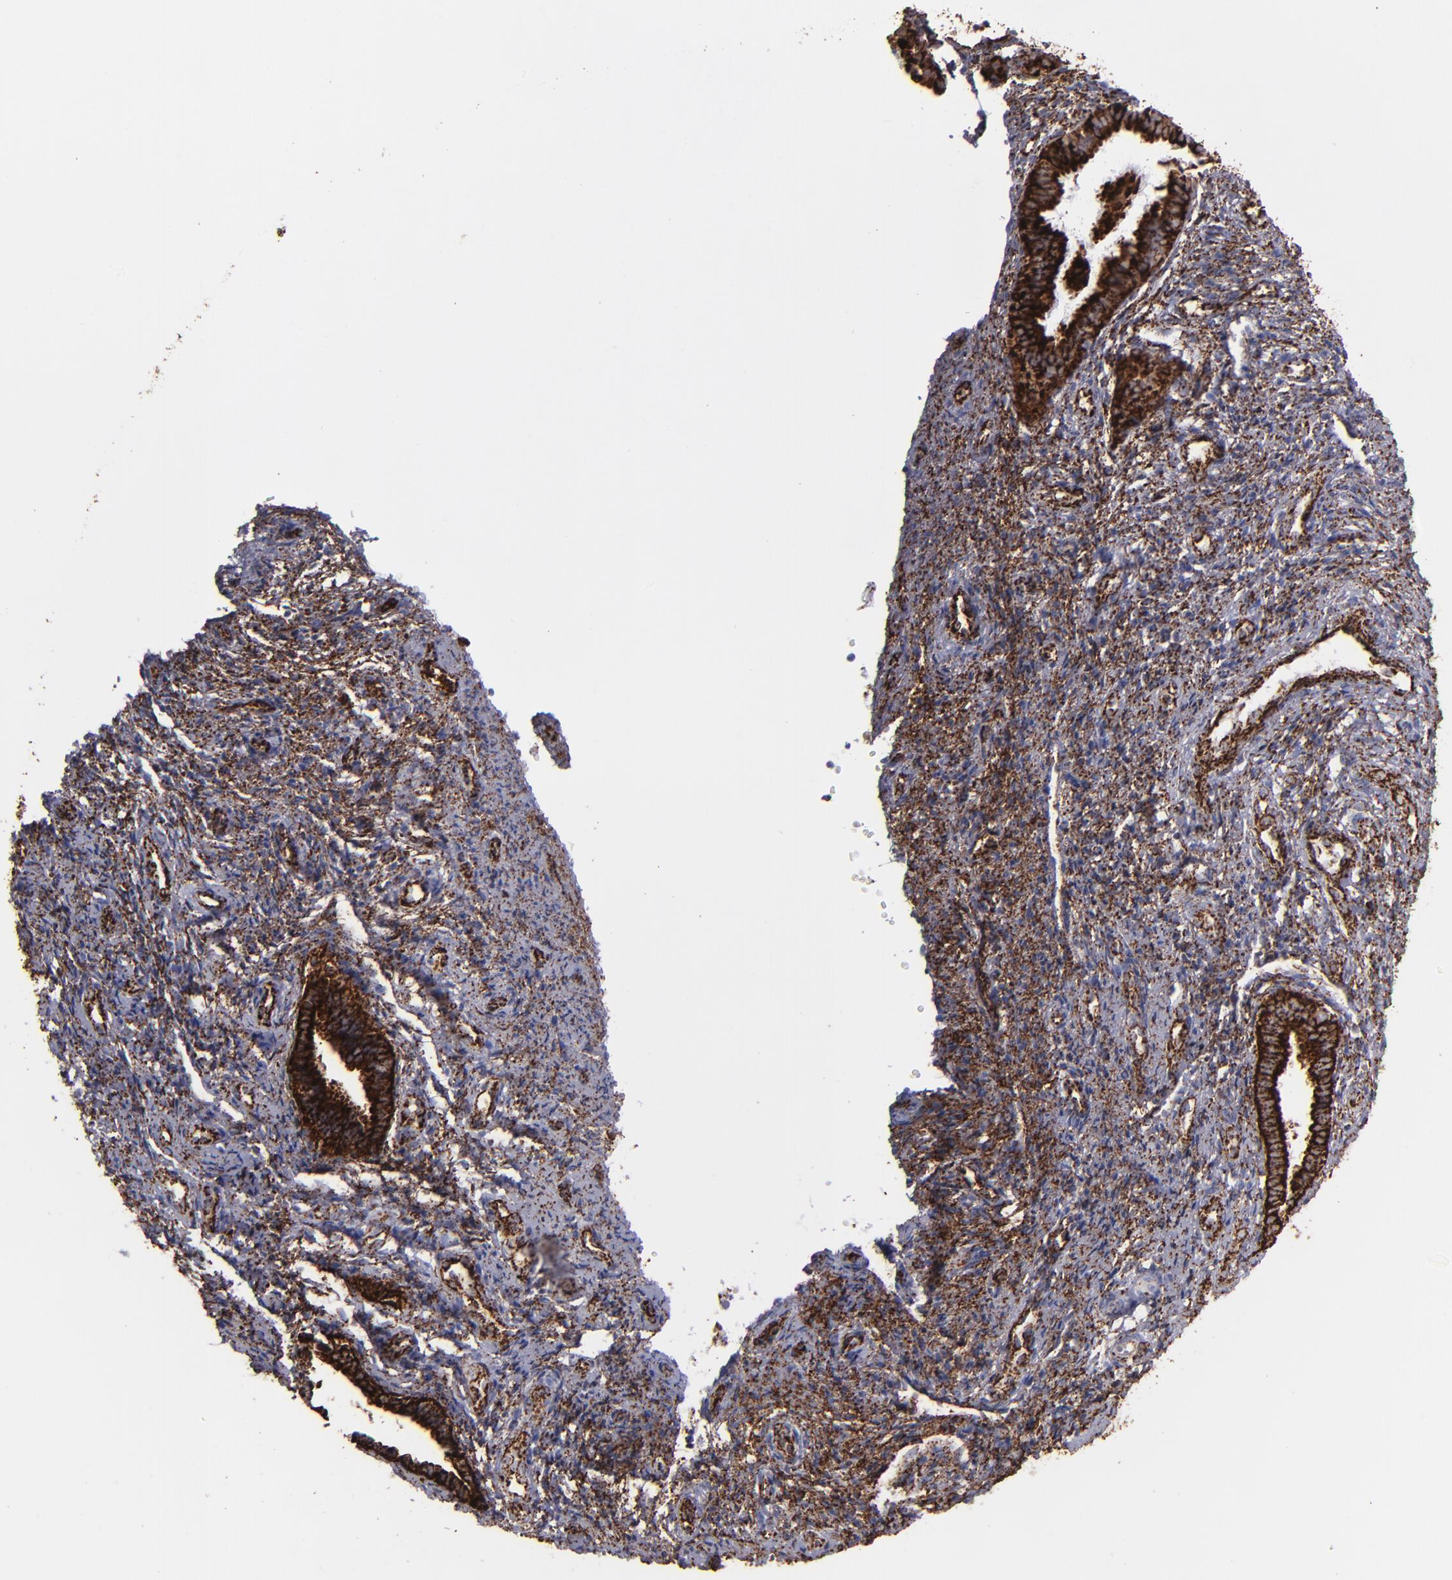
{"staining": {"intensity": "moderate", "quantity": ">75%", "location": "cytoplasmic/membranous"}, "tissue": "endometrium", "cell_type": "Cells in endometrial stroma", "image_type": "normal", "snomed": [{"axis": "morphology", "description": "Normal tissue, NOS"}, {"axis": "topography", "description": "Endometrium"}], "caption": "Cells in endometrial stroma show moderate cytoplasmic/membranous staining in about >75% of cells in normal endometrium.", "gene": "MAOB", "patient": {"sex": "female", "age": 27}}